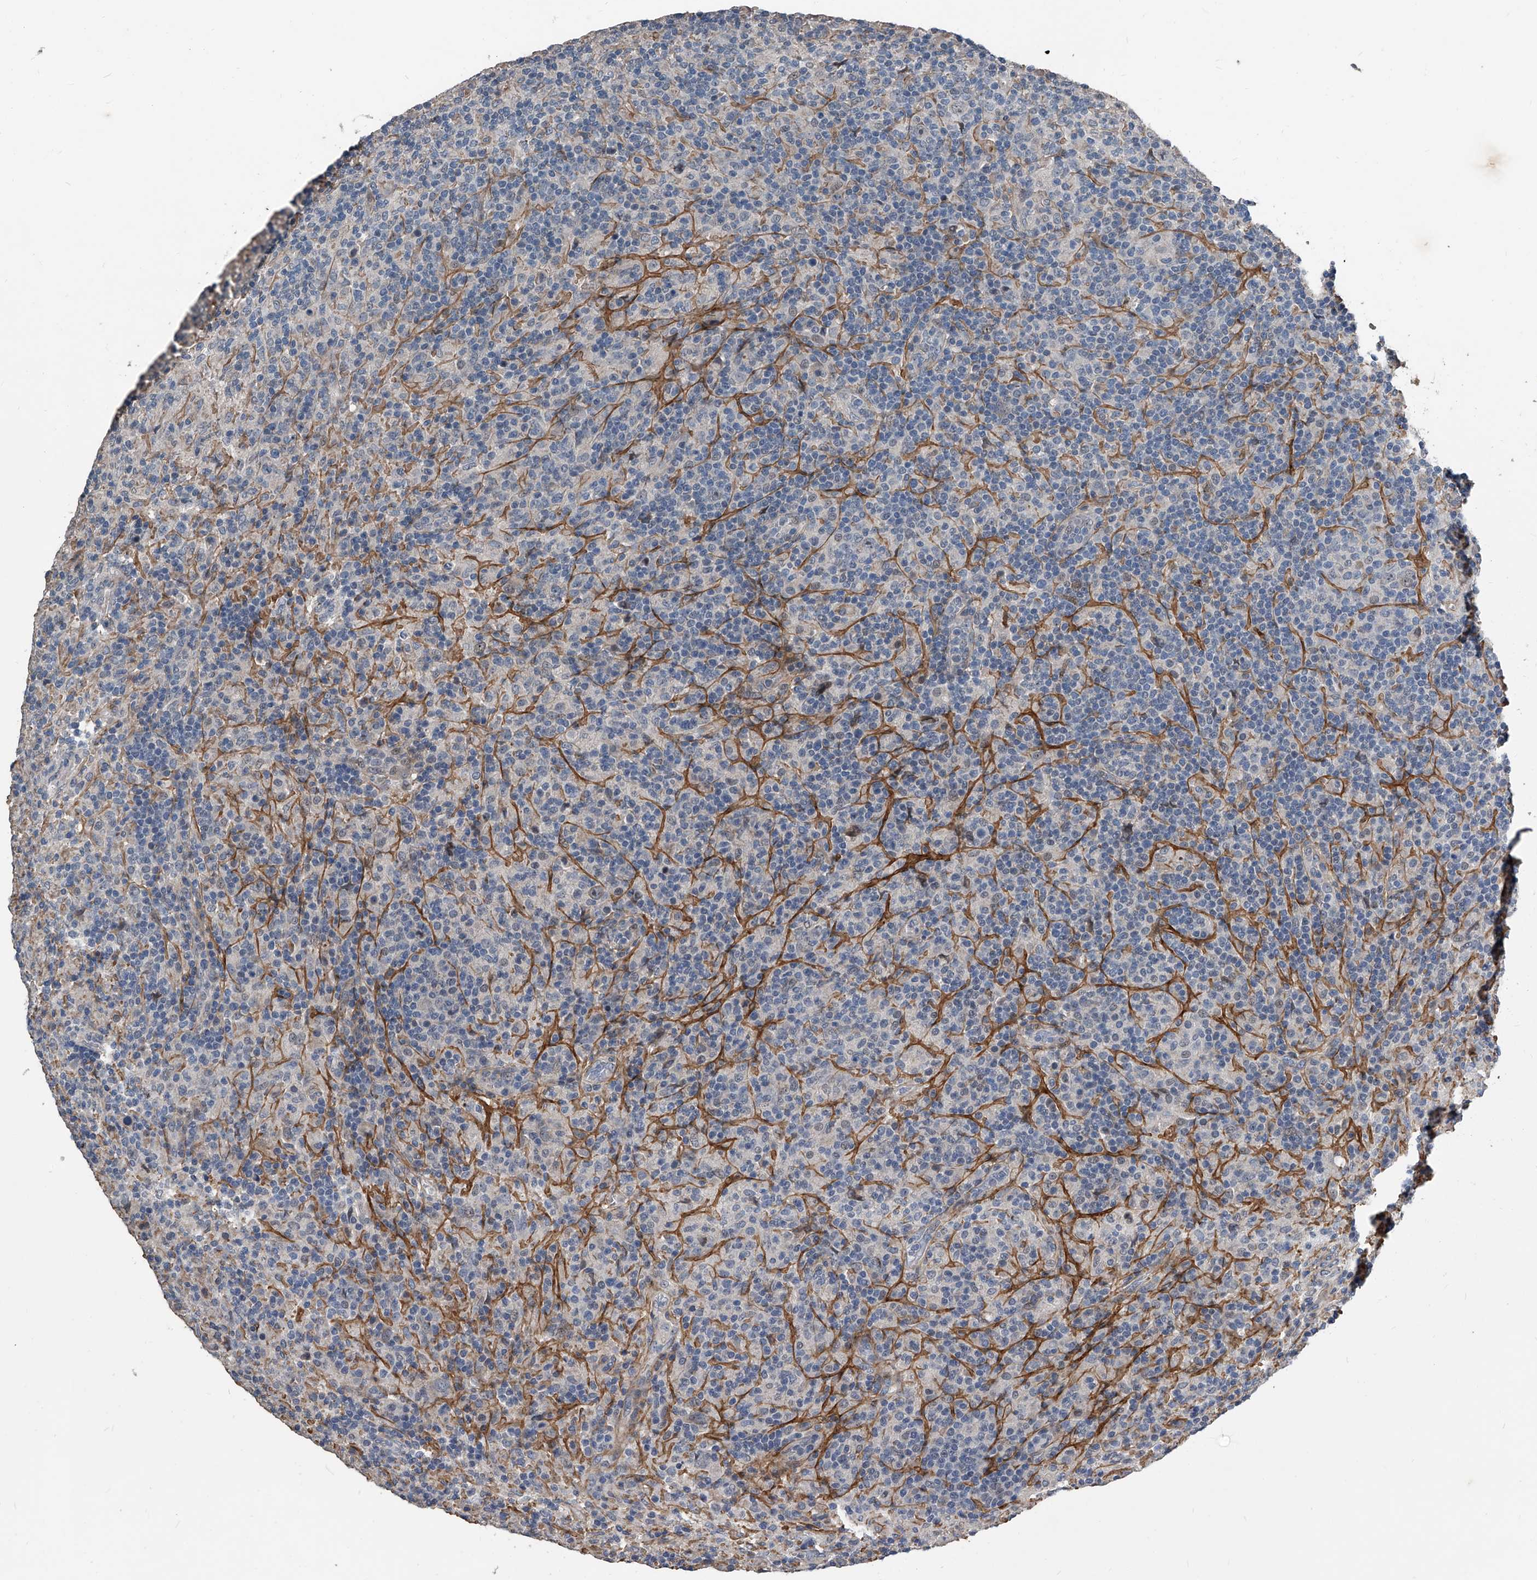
{"staining": {"intensity": "negative", "quantity": "none", "location": "none"}, "tissue": "lymphoma", "cell_type": "Tumor cells", "image_type": "cancer", "snomed": [{"axis": "morphology", "description": "Hodgkin's disease, NOS"}, {"axis": "topography", "description": "Lymph node"}], "caption": "Immunohistochemistry histopathology image of Hodgkin's disease stained for a protein (brown), which displays no staining in tumor cells. (DAB immunohistochemistry visualized using brightfield microscopy, high magnification).", "gene": "PHACTR1", "patient": {"sex": "male", "age": 70}}